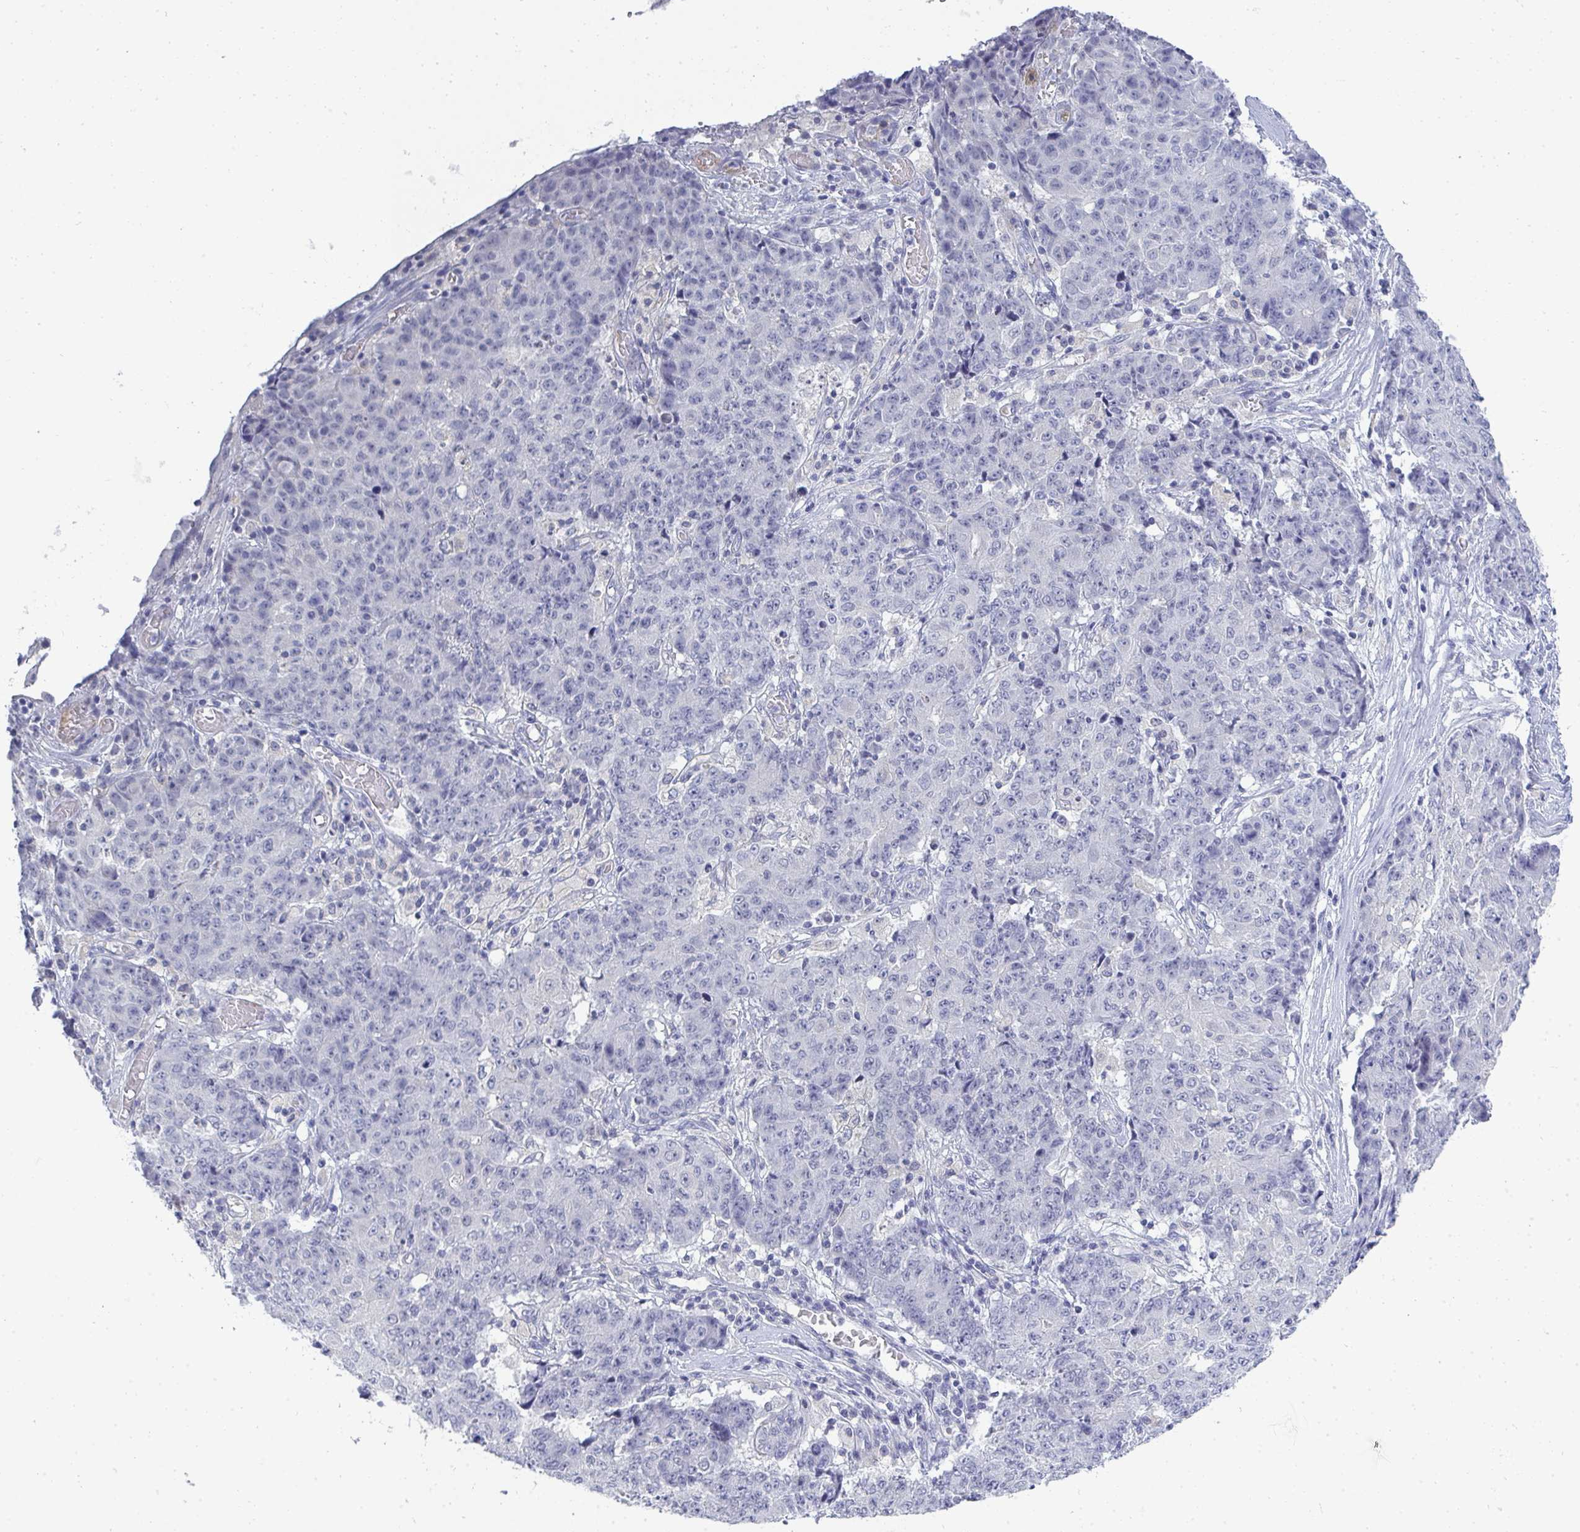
{"staining": {"intensity": "negative", "quantity": "none", "location": "none"}, "tissue": "ovarian cancer", "cell_type": "Tumor cells", "image_type": "cancer", "snomed": [{"axis": "morphology", "description": "Carcinoma, endometroid"}, {"axis": "topography", "description": "Ovary"}], "caption": "Photomicrograph shows no protein staining in tumor cells of ovarian cancer (endometroid carcinoma) tissue. (Brightfield microscopy of DAB (3,3'-diaminobenzidine) IHC at high magnification).", "gene": "TMEM82", "patient": {"sex": "female", "age": 42}}